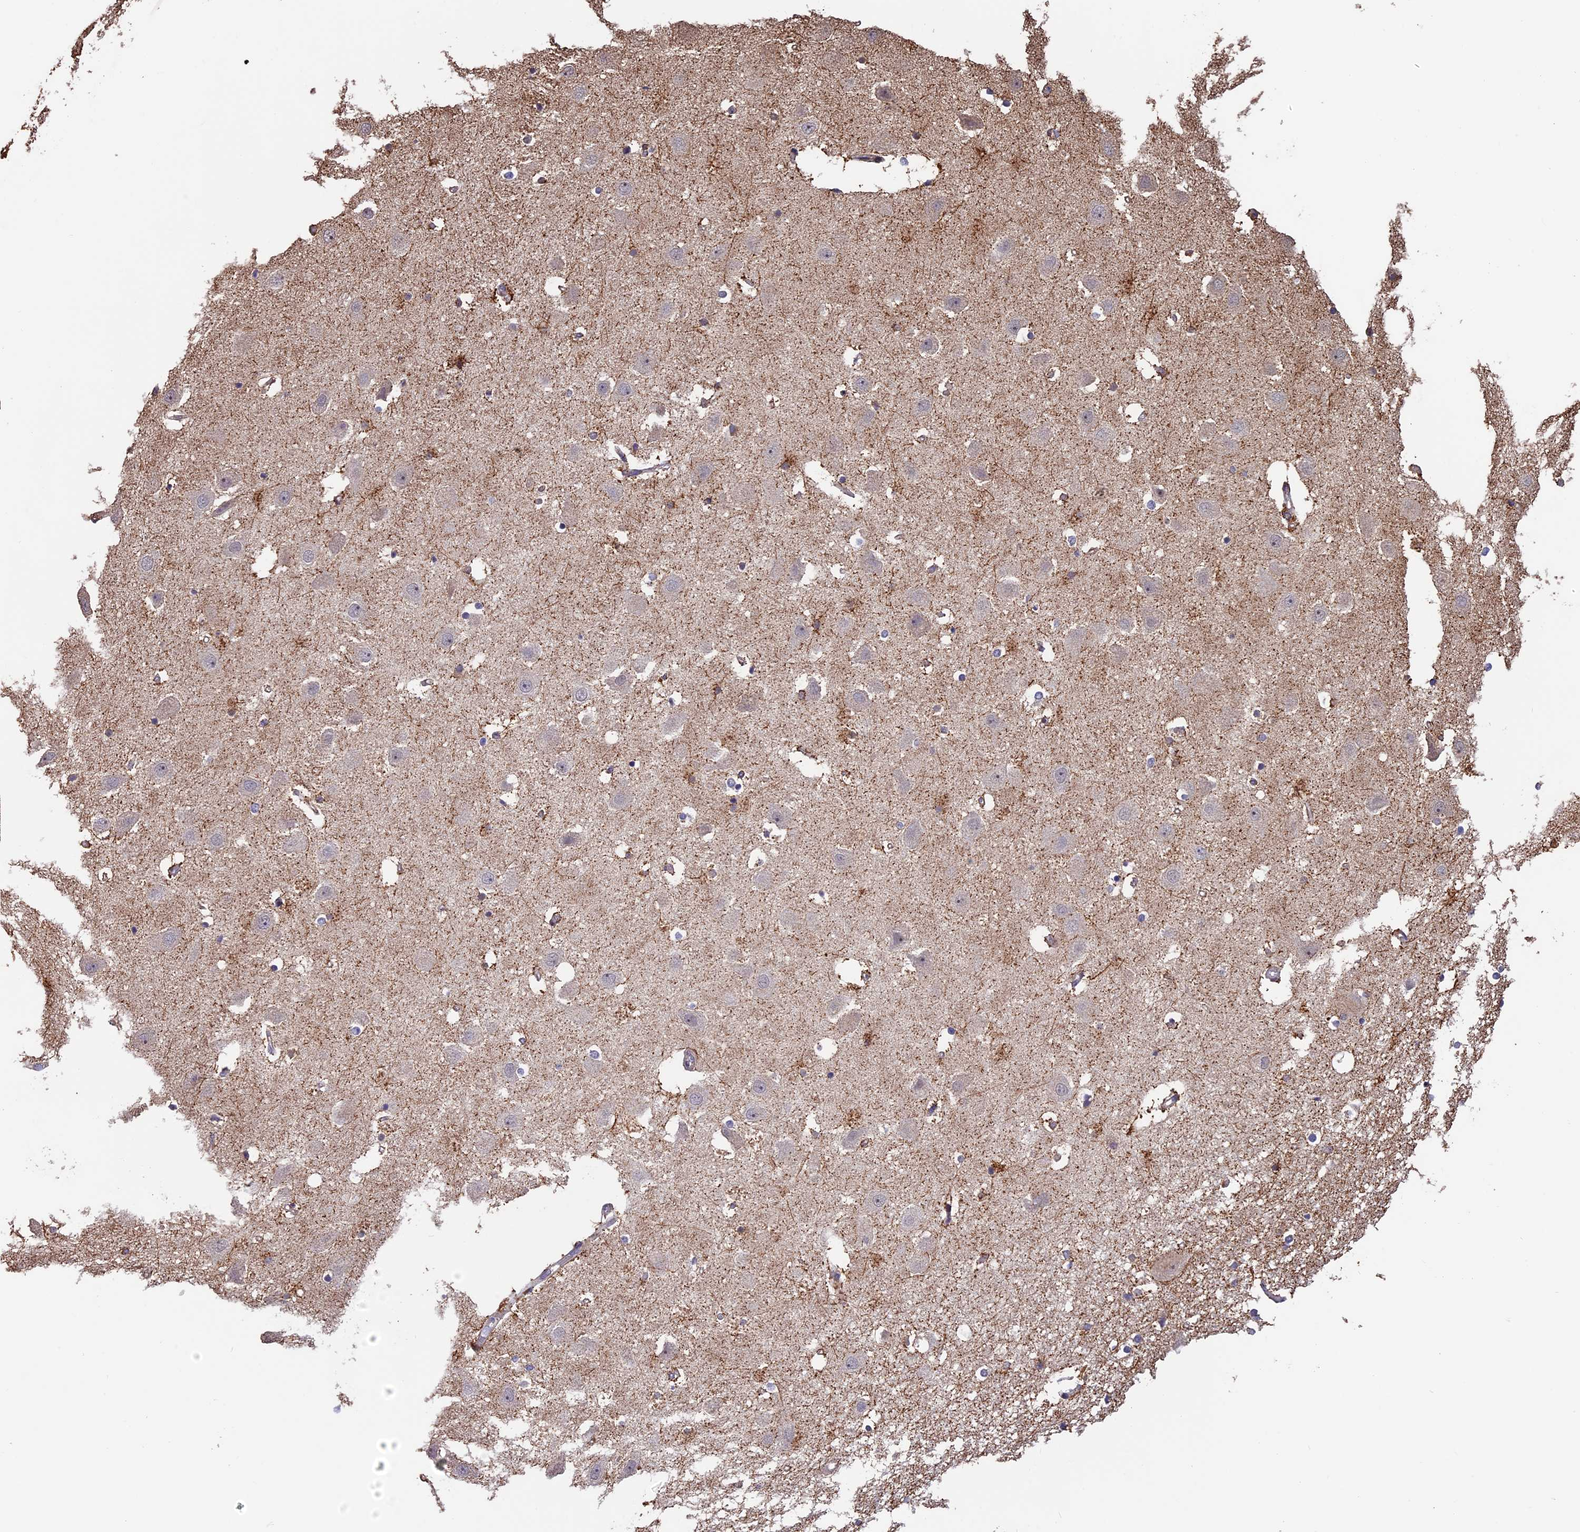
{"staining": {"intensity": "moderate", "quantity": "25%-75%", "location": "cytoplasmic/membranous"}, "tissue": "hippocampus", "cell_type": "Glial cells", "image_type": "normal", "snomed": [{"axis": "morphology", "description": "Normal tissue, NOS"}, {"axis": "topography", "description": "Hippocampus"}], "caption": "IHC (DAB (3,3'-diaminobenzidine)) staining of unremarkable human hippocampus demonstrates moderate cytoplasmic/membranous protein positivity in approximately 25%-75% of glial cells.", "gene": "PKD2L2", "patient": {"sex": "female", "age": 52}}